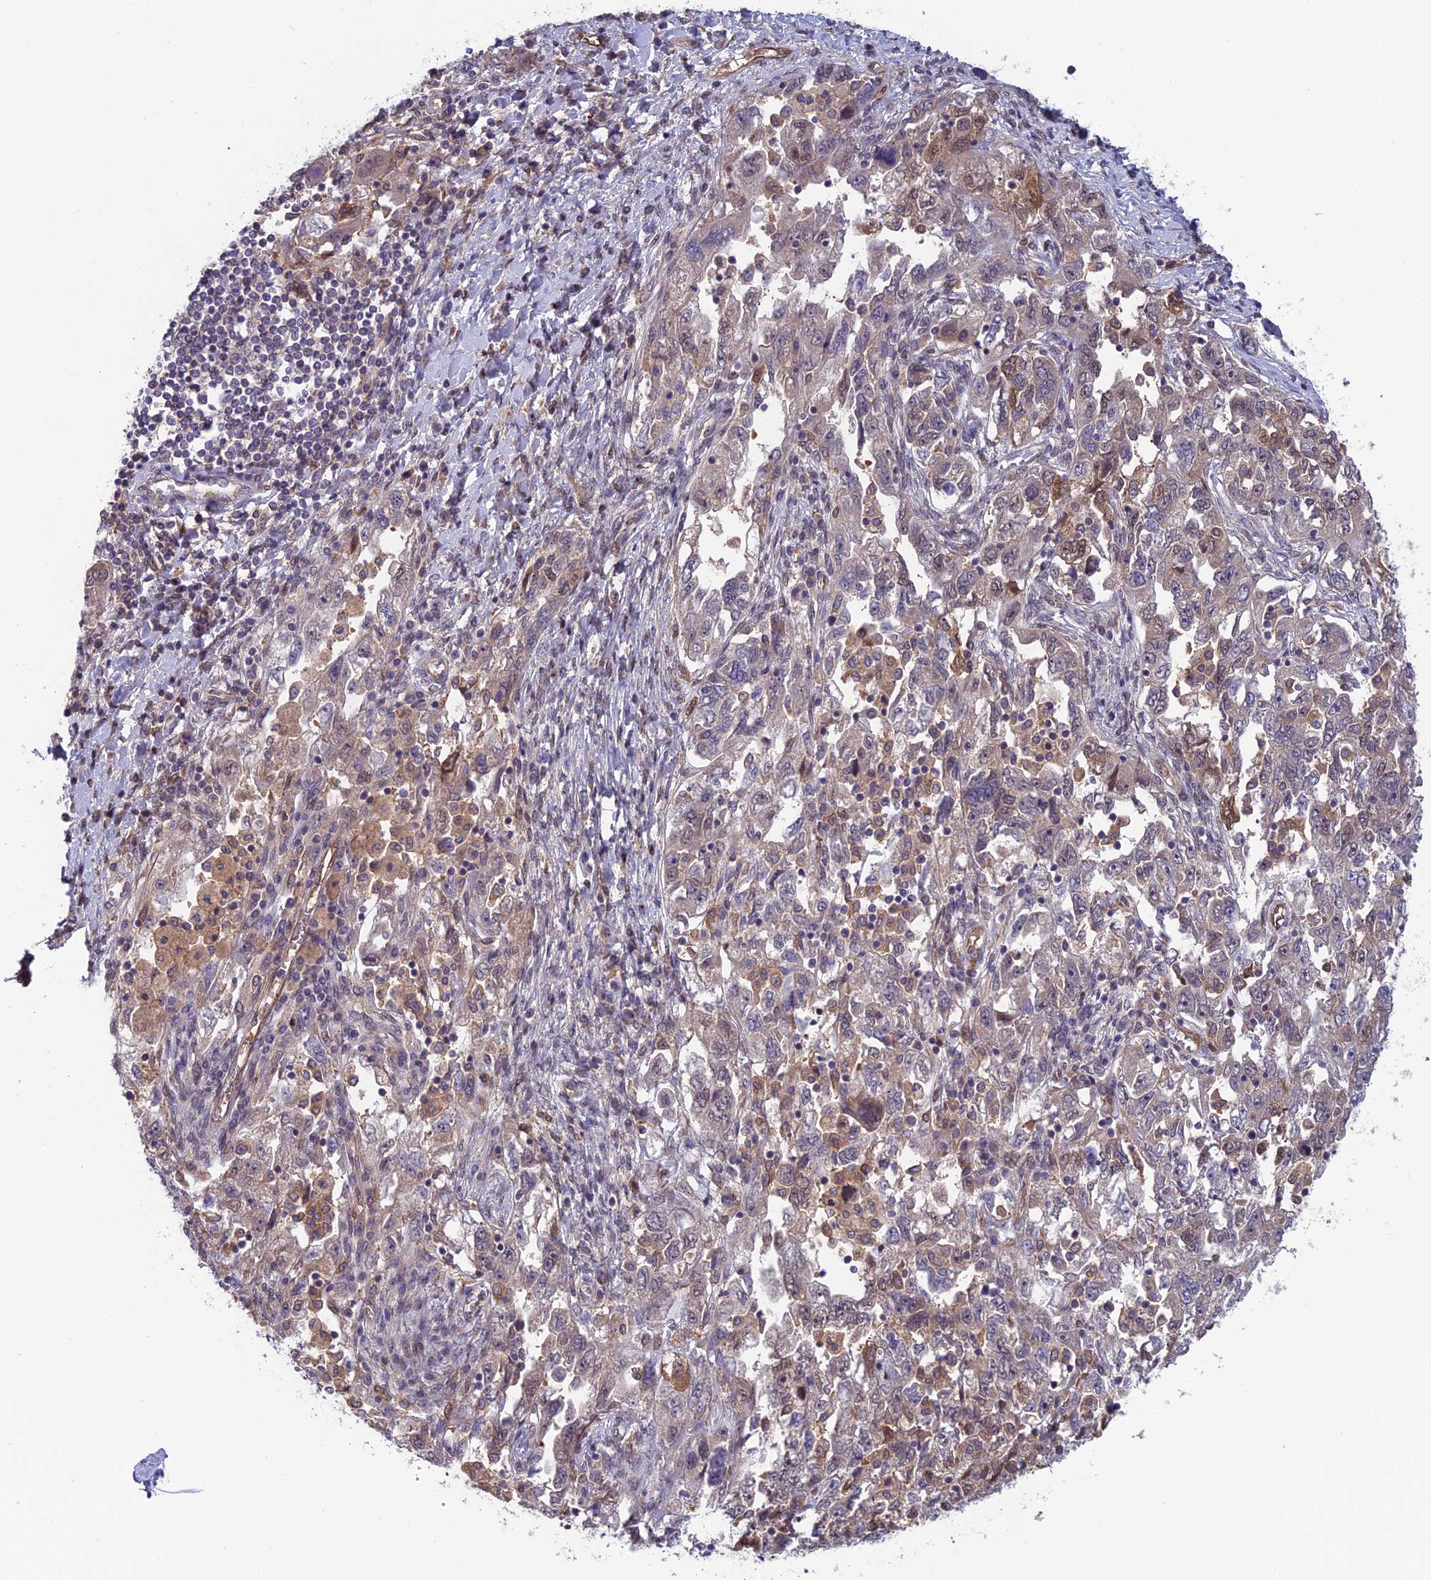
{"staining": {"intensity": "weak", "quantity": "<25%", "location": "cytoplasmic/membranous"}, "tissue": "ovarian cancer", "cell_type": "Tumor cells", "image_type": "cancer", "snomed": [{"axis": "morphology", "description": "Carcinoma, NOS"}, {"axis": "morphology", "description": "Cystadenocarcinoma, serous, NOS"}, {"axis": "topography", "description": "Ovary"}], "caption": "Carcinoma (ovarian) was stained to show a protein in brown. There is no significant expression in tumor cells.", "gene": "MAST2", "patient": {"sex": "female", "age": 69}}